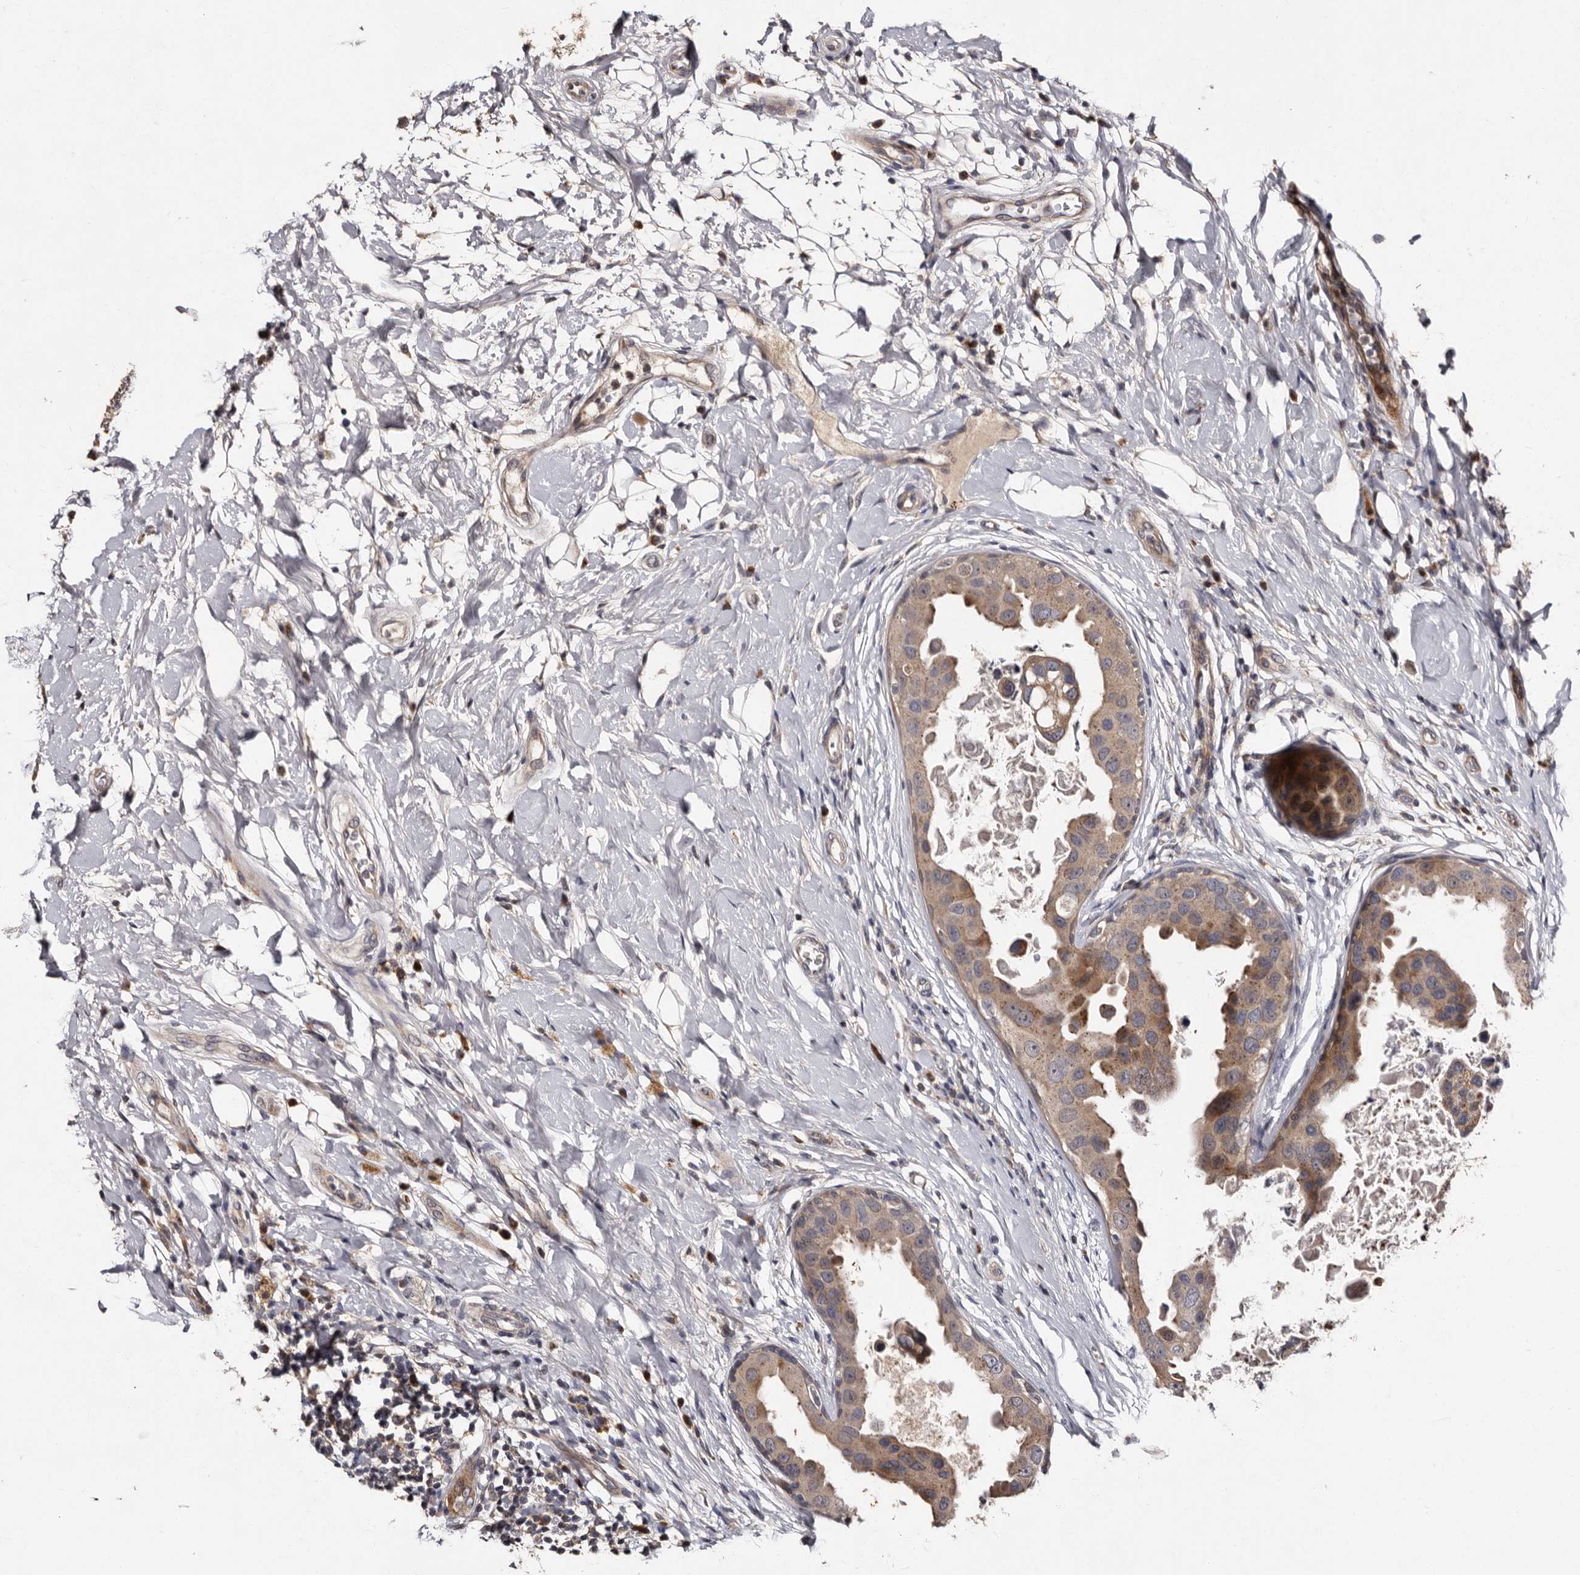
{"staining": {"intensity": "weak", "quantity": ">75%", "location": "cytoplasmic/membranous"}, "tissue": "breast cancer", "cell_type": "Tumor cells", "image_type": "cancer", "snomed": [{"axis": "morphology", "description": "Duct carcinoma"}, {"axis": "topography", "description": "Breast"}], "caption": "A brown stain shows weak cytoplasmic/membranous staining of a protein in human breast invasive ductal carcinoma tumor cells. (Brightfield microscopy of DAB IHC at high magnification).", "gene": "DNPH1", "patient": {"sex": "female", "age": 27}}